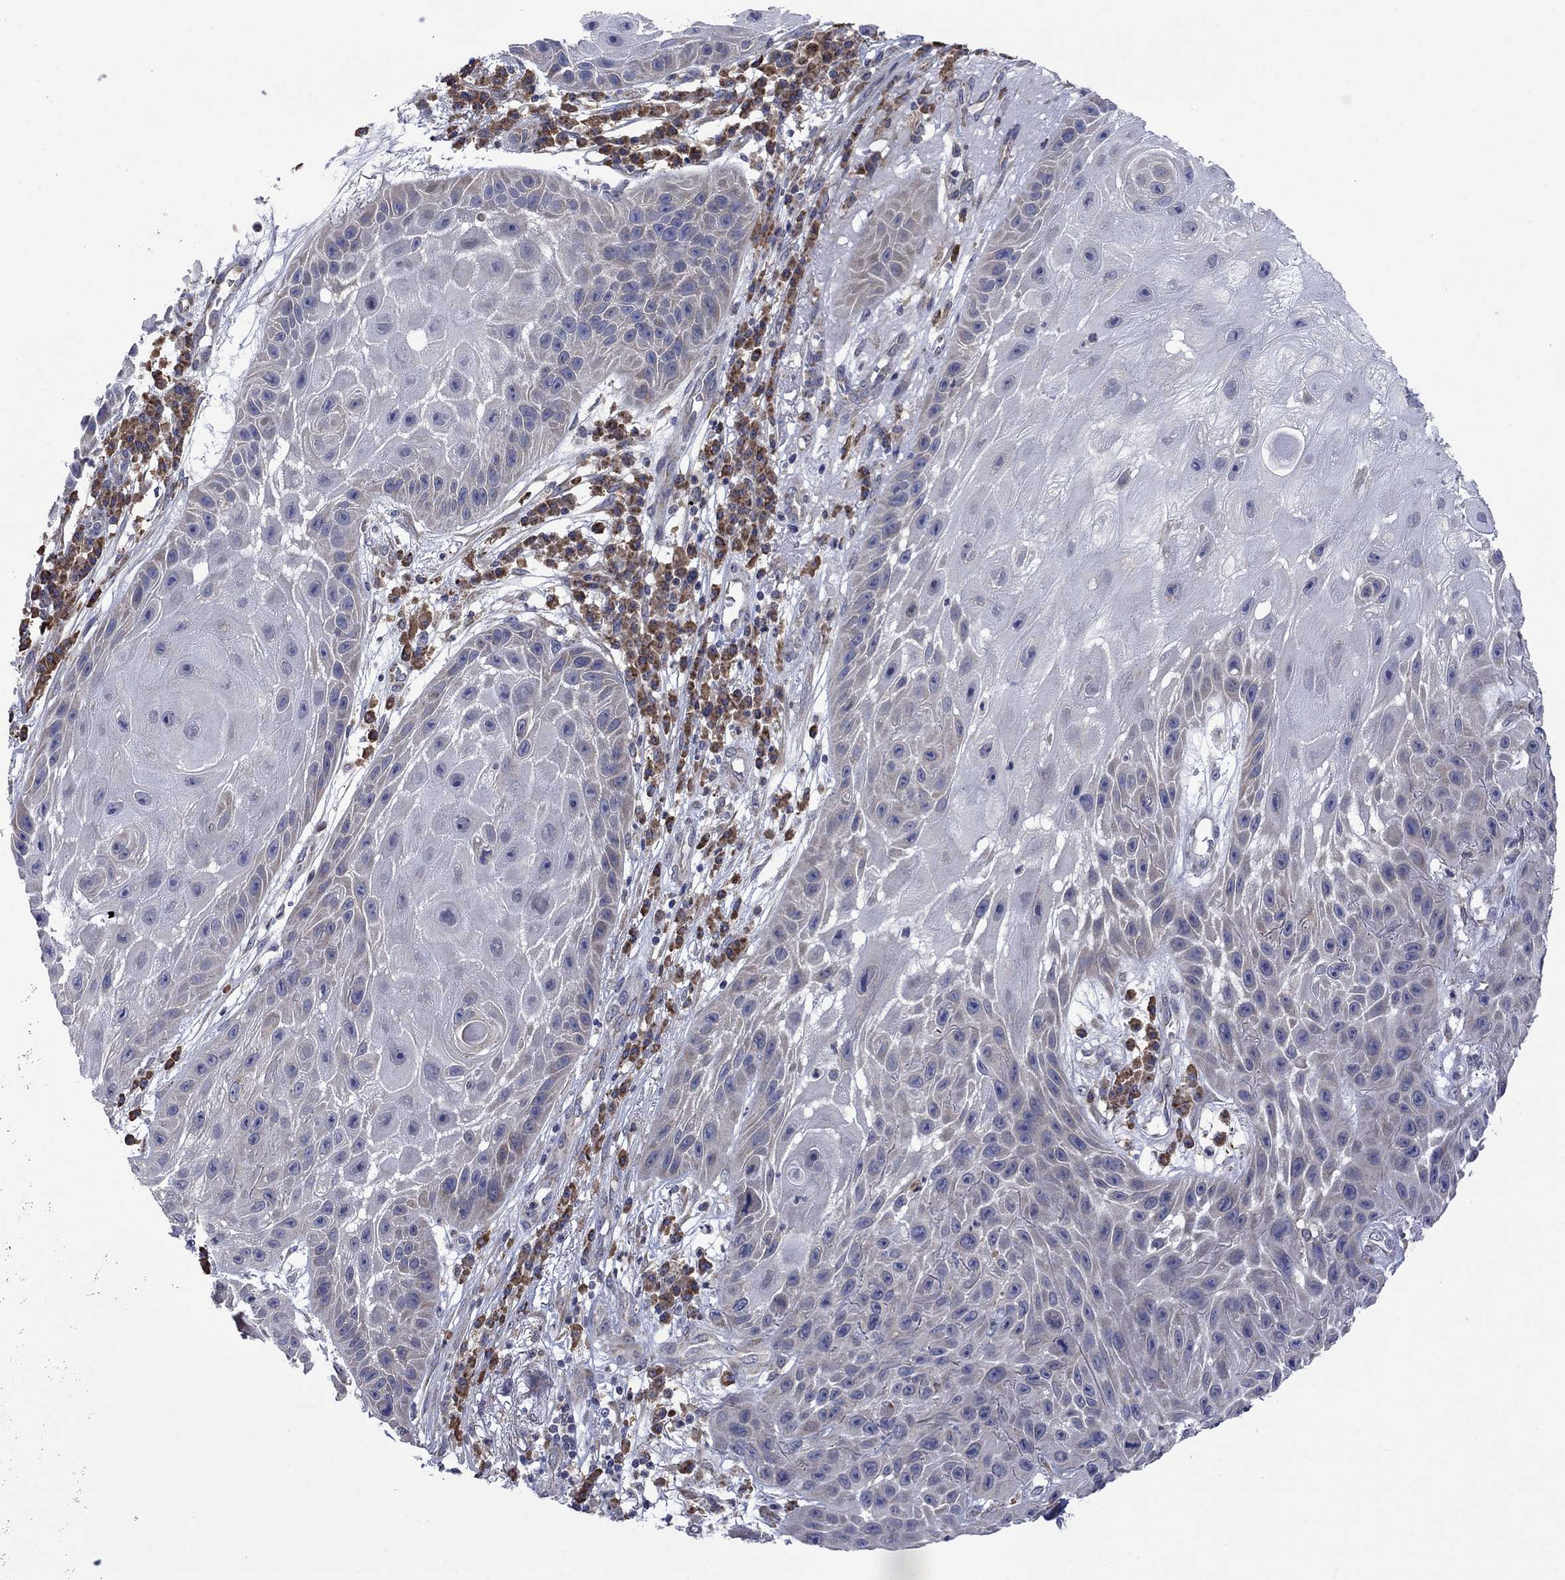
{"staining": {"intensity": "negative", "quantity": "none", "location": "none"}, "tissue": "skin cancer", "cell_type": "Tumor cells", "image_type": "cancer", "snomed": [{"axis": "morphology", "description": "Normal tissue, NOS"}, {"axis": "morphology", "description": "Squamous cell carcinoma, NOS"}, {"axis": "topography", "description": "Skin"}], "caption": "This photomicrograph is of skin cancer (squamous cell carcinoma) stained with immunohistochemistry (IHC) to label a protein in brown with the nuclei are counter-stained blue. There is no positivity in tumor cells. (DAB (3,3'-diaminobenzidine) immunohistochemistry with hematoxylin counter stain).", "gene": "FURIN", "patient": {"sex": "male", "age": 79}}